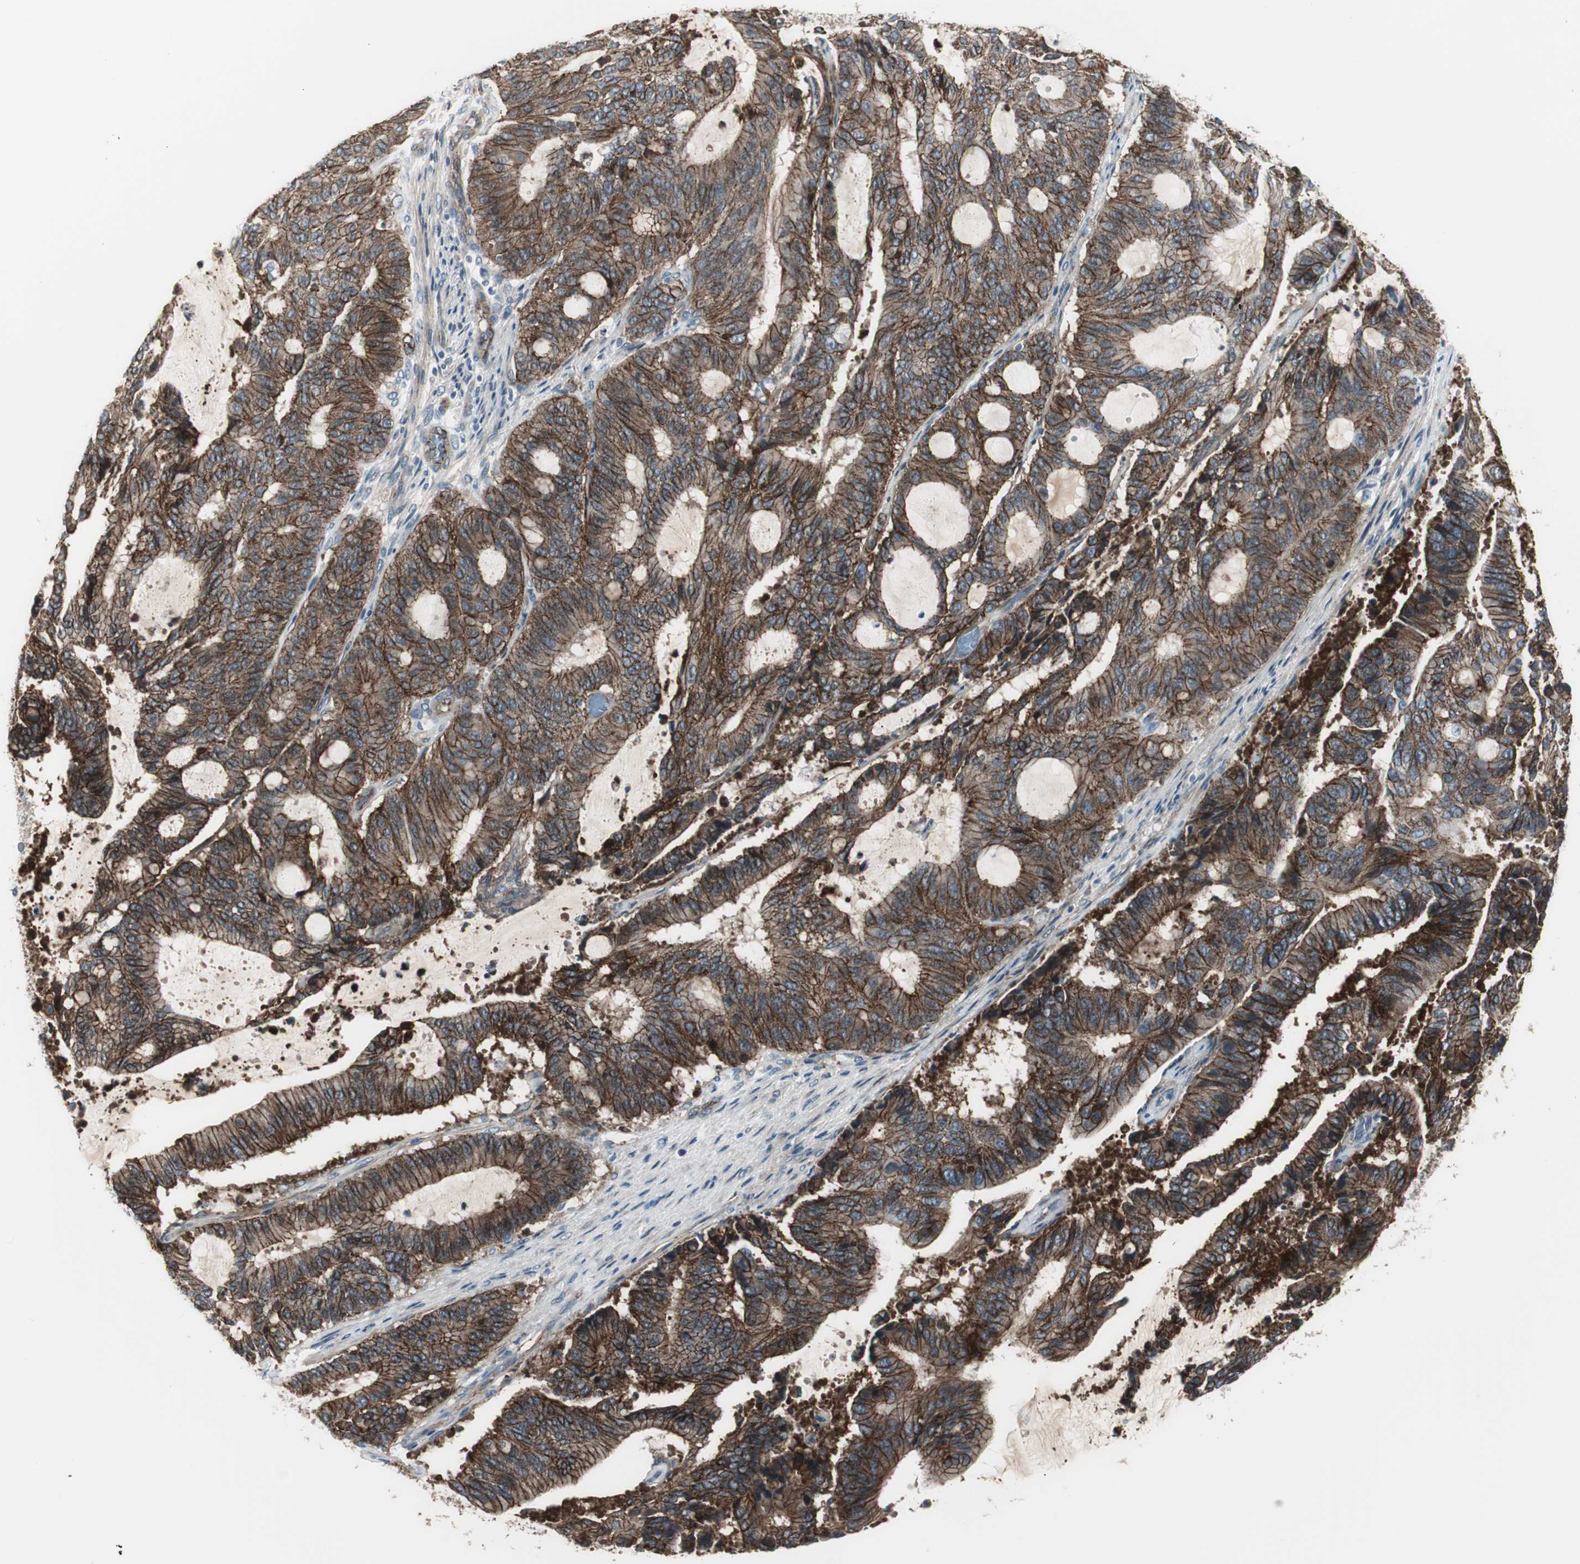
{"staining": {"intensity": "strong", "quantity": ">75%", "location": "cytoplasmic/membranous"}, "tissue": "liver cancer", "cell_type": "Tumor cells", "image_type": "cancer", "snomed": [{"axis": "morphology", "description": "Cholangiocarcinoma"}, {"axis": "topography", "description": "Liver"}], "caption": "DAB (3,3'-diaminobenzidine) immunohistochemical staining of liver cholangiocarcinoma demonstrates strong cytoplasmic/membranous protein positivity in approximately >75% of tumor cells. (Brightfield microscopy of DAB IHC at high magnification).", "gene": "STXBP4", "patient": {"sex": "female", "age": 73}}